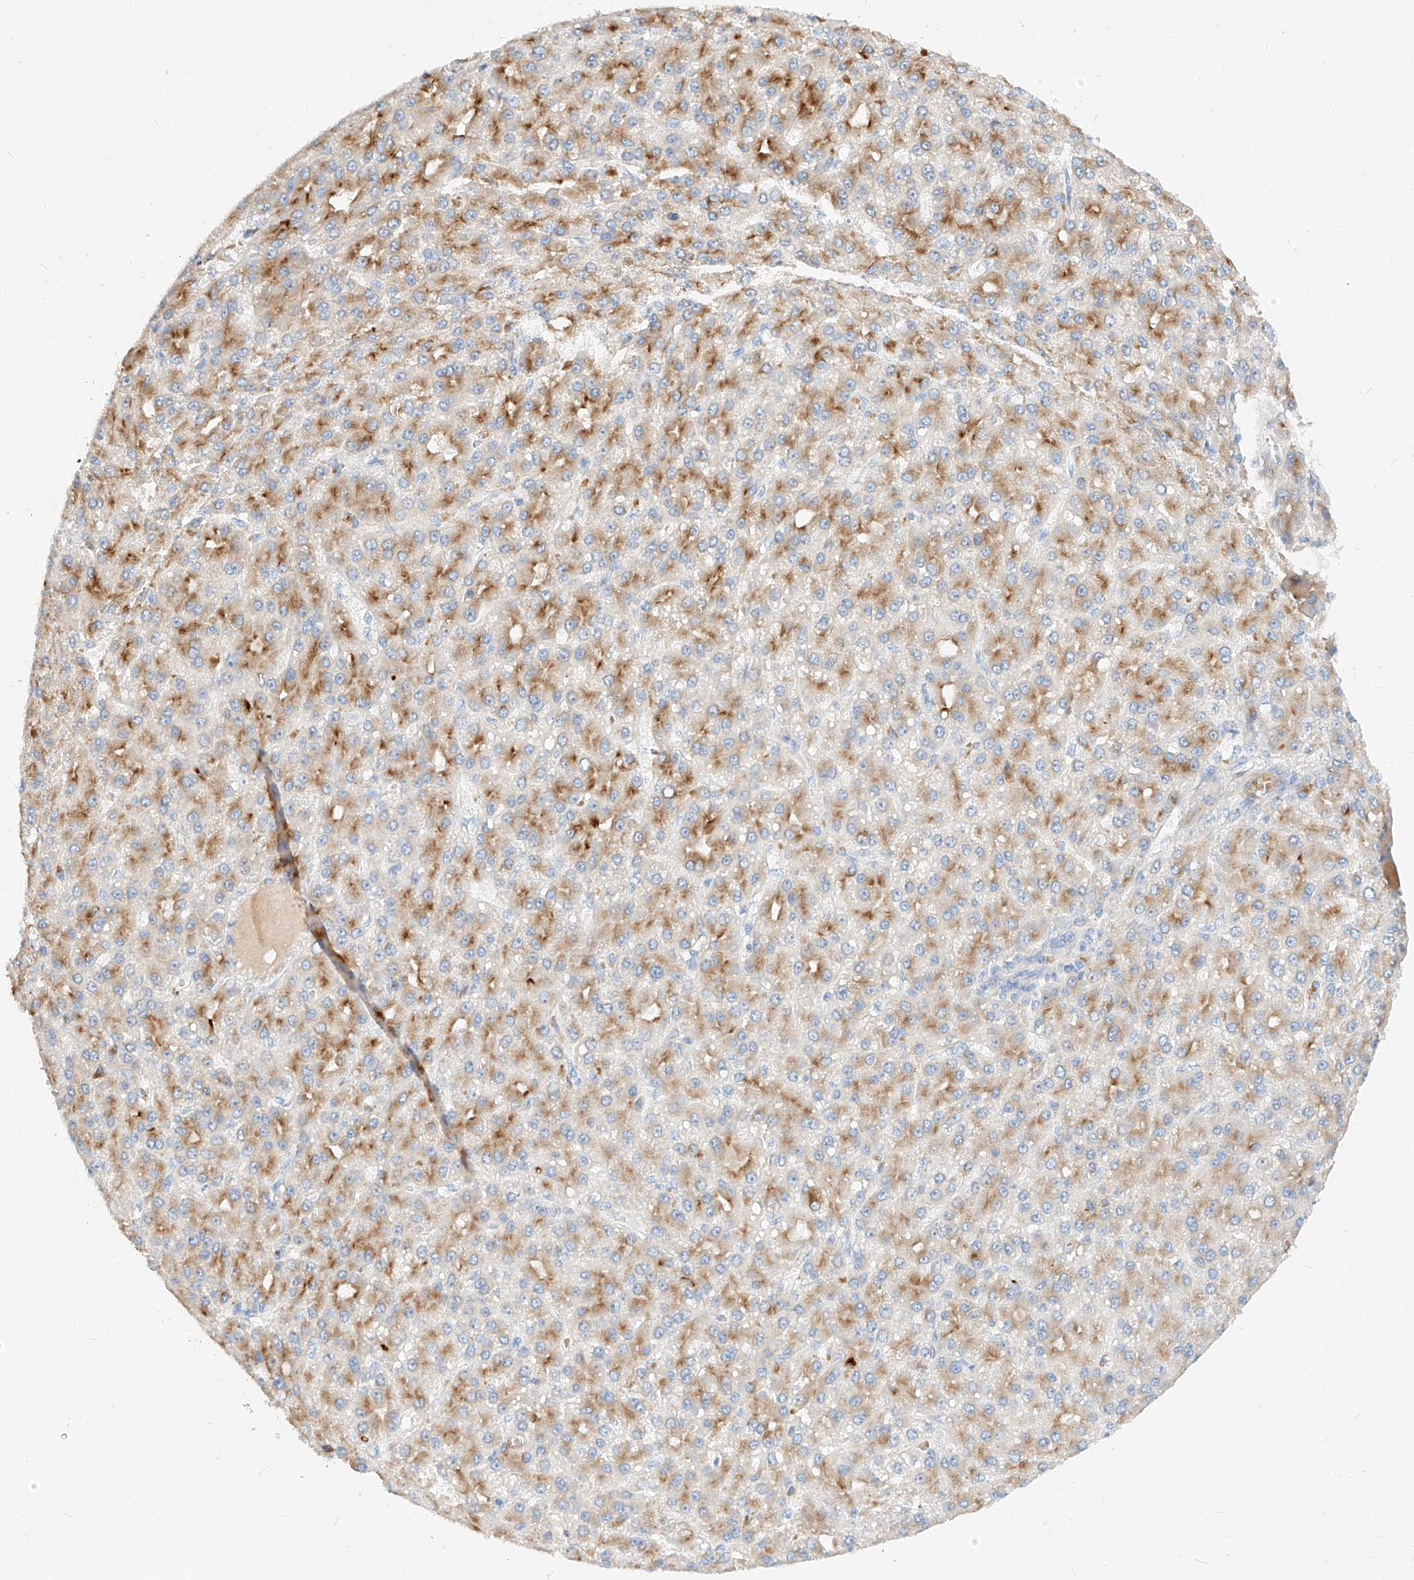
{"staining": {"intensity": "strong", "quantity": "25%-75%", "location": "cytoplasmic/membranous"}, "tissue": "liver cancer", "cell_type": "Tumor cells", "image_type": "cancer", "snomed": [{"axis": "morphology", "description": "Carcinoma, Hepatocellular, NOS"}, {"axis": "topography", "description": "Liver"}], "caption": "IHC image of neoplastic tissue: human hepatocellular carcinoma (liver) stained using IHC reveals high levels of strong protein expression localized specifically in the cytoplasmic/membranous of tumor cells, appearing as a cytoplasmic/membranous brown color.", "gene": "MAP7", "patient": {"sex": "male", "age": 67}}